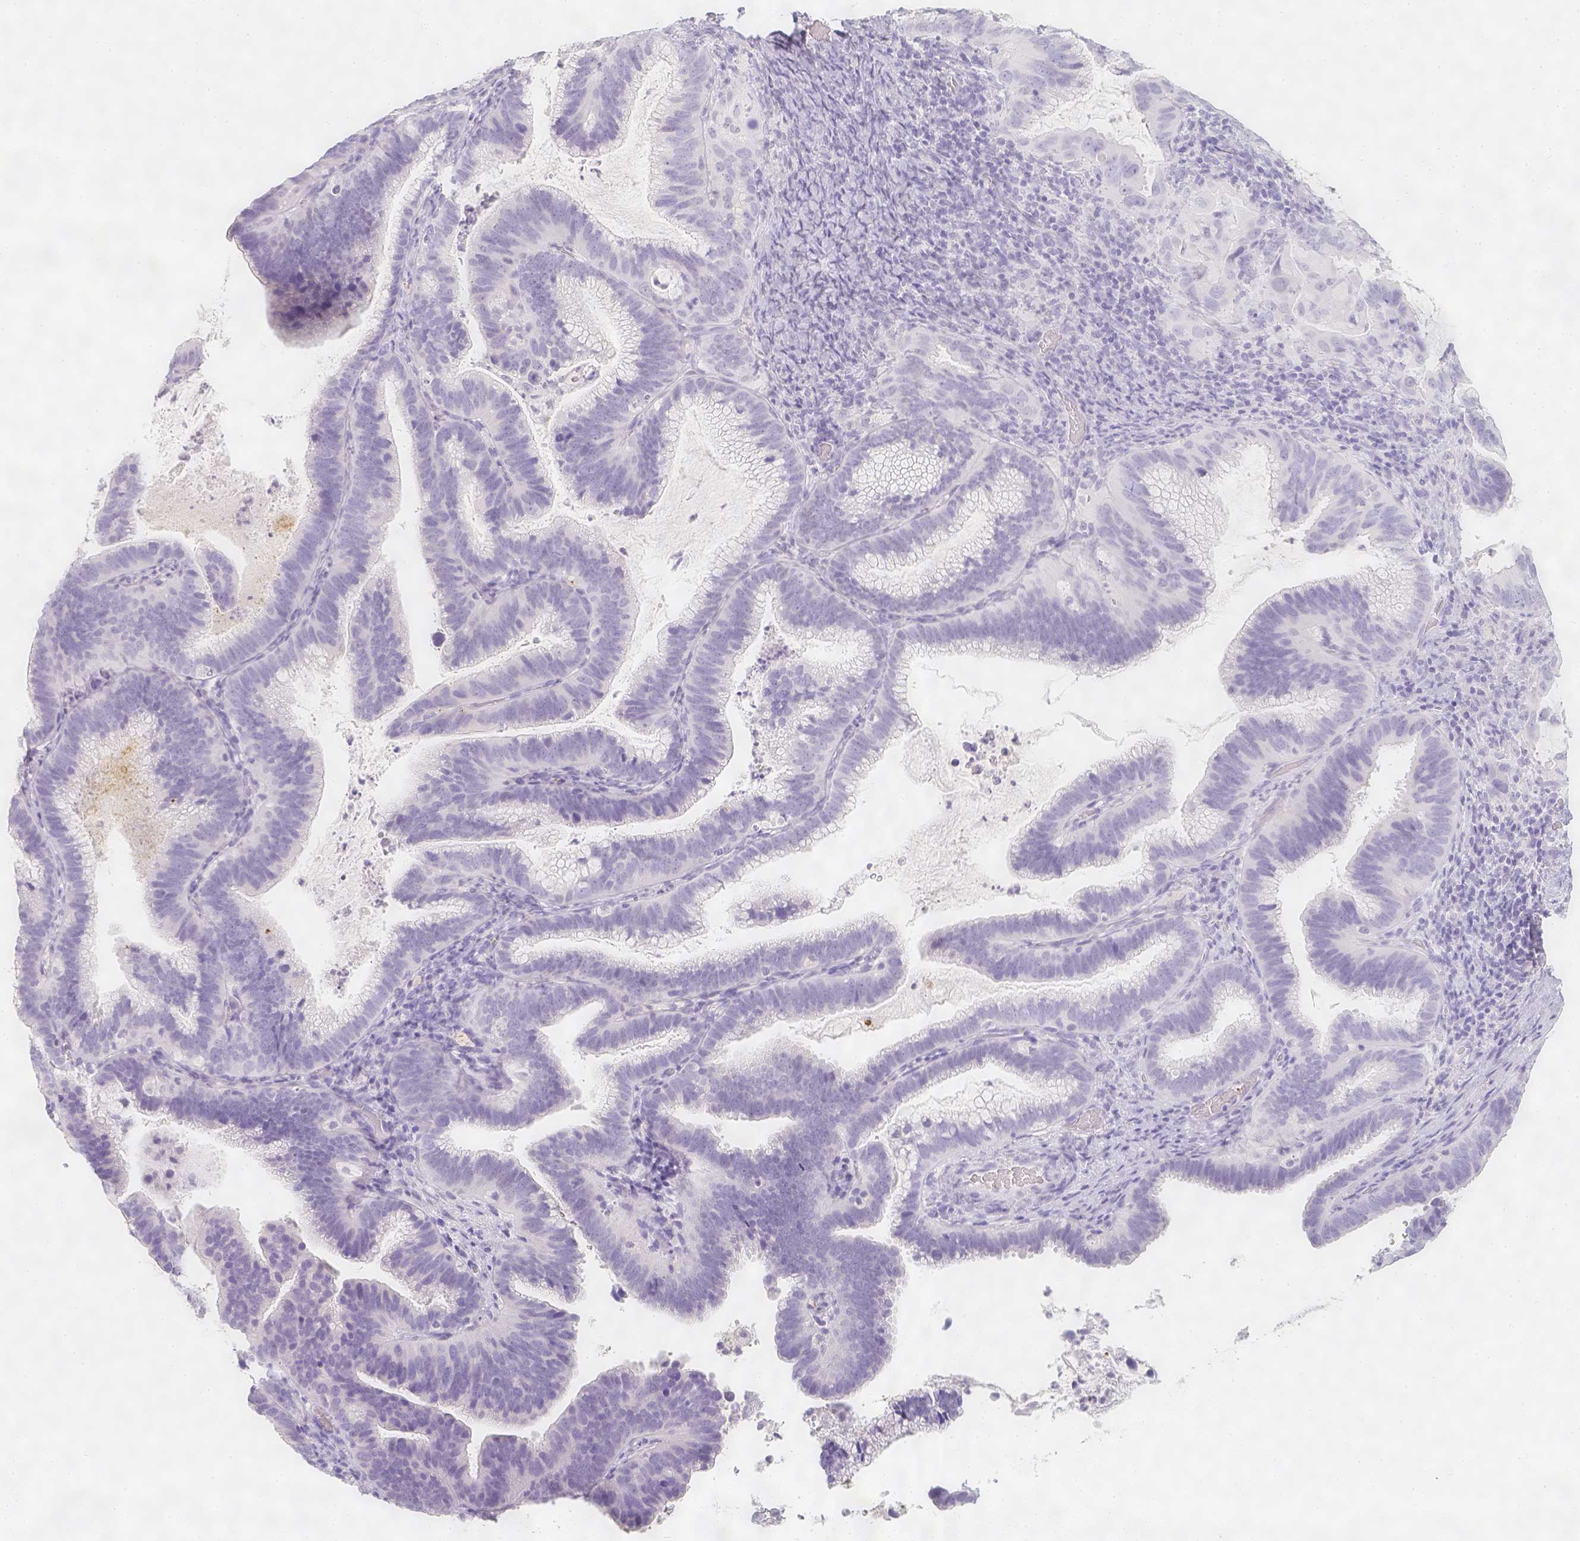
{"staining": {"intensity": "negative", "quantity": "none", "location": "none"}, "tissue": "cervical cancer", "cell_type": "Tumor cells", "image_type": "cancer", "snomed": [{"axis": "morphology", "description": "Adenocarcinoma, NOS"}, {"axis": "topography", "description": "Cervix"}], "caption": "DAB immunohistochemical staining of human cervical adenocarcinoma reveals no significant positivity in tumor cells.", "gene": "SLC18A1", "patient": {"sex": "female", "age": 61}}